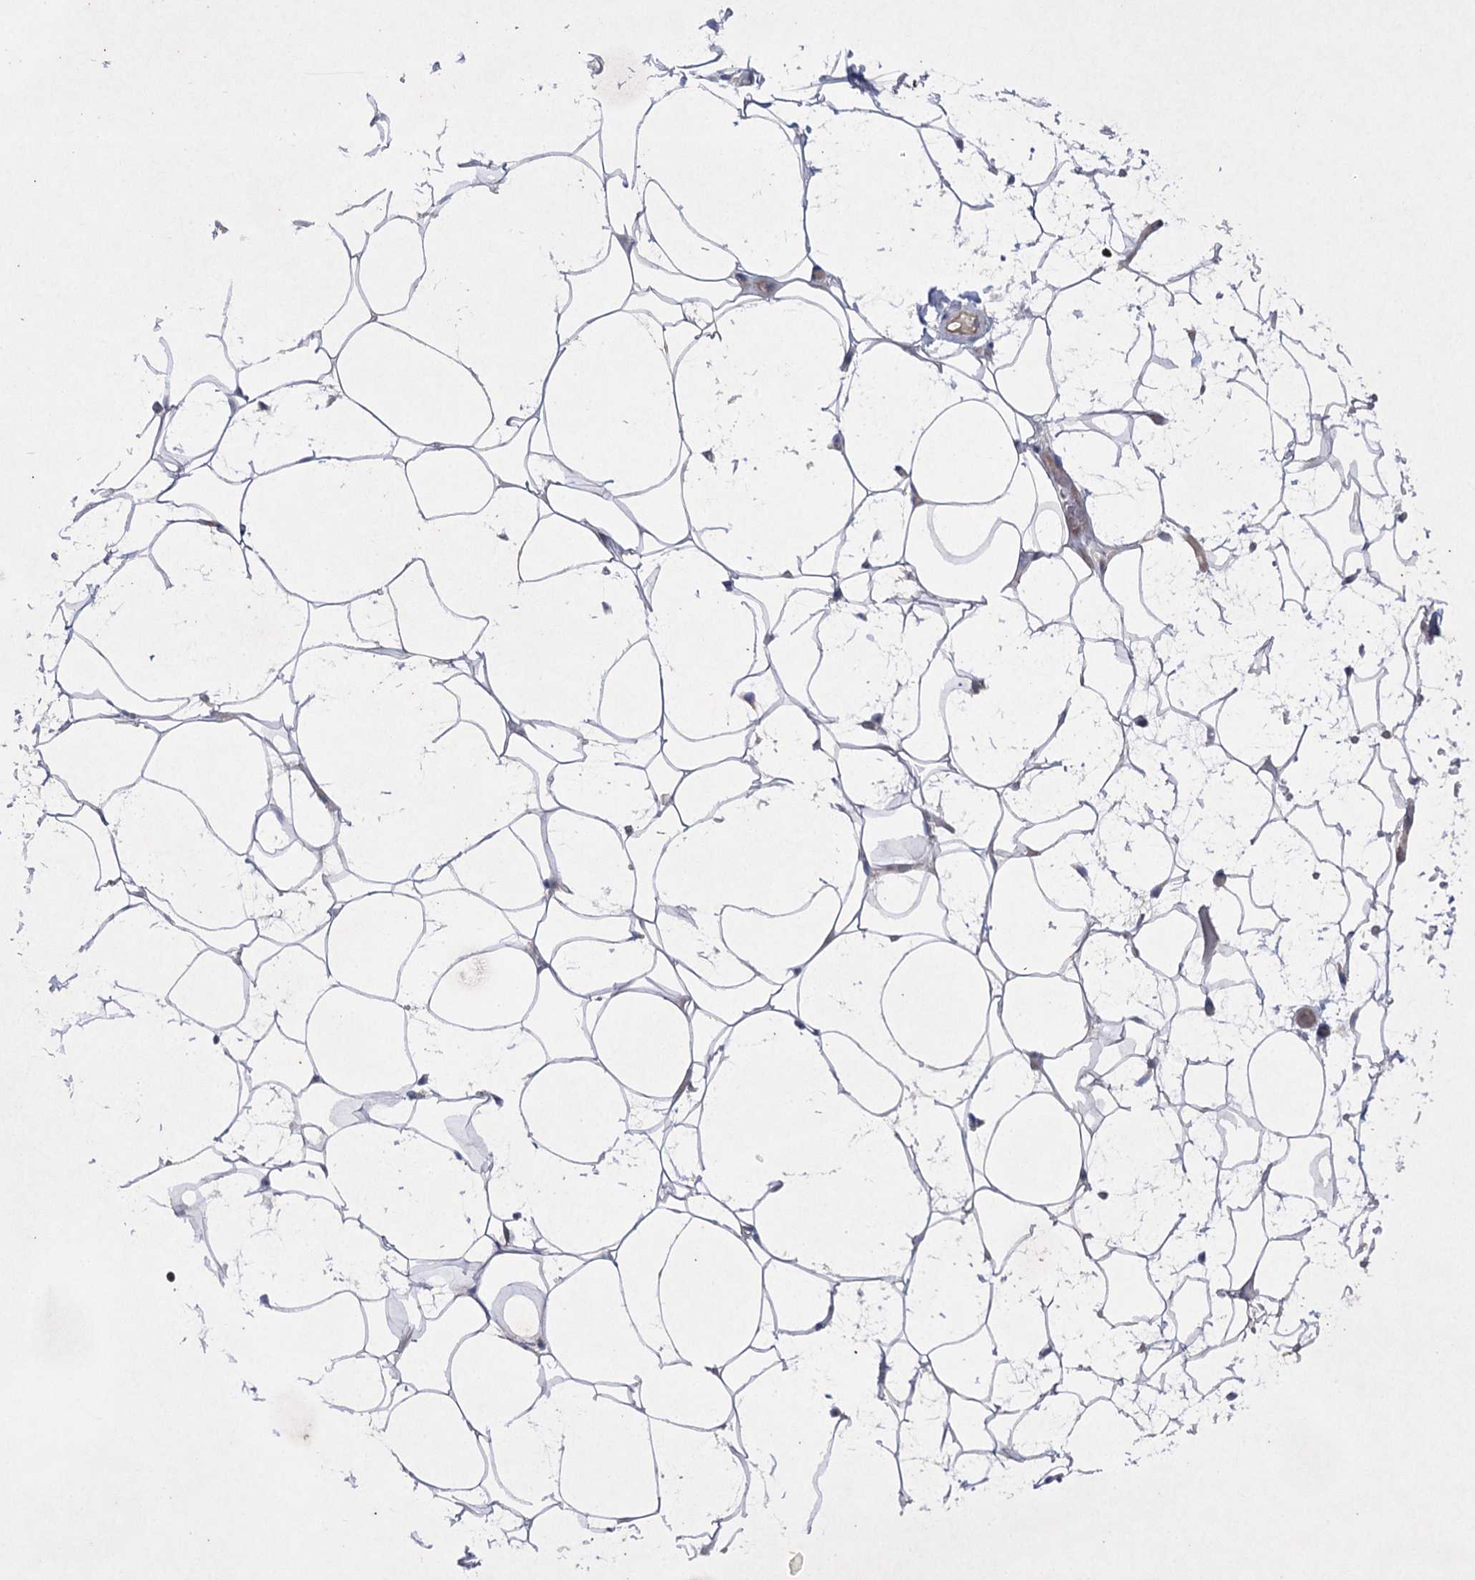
{"staining": {"intensity": "negative", "quantity": "none", "location": "none"}, "tissue": "adipose tissue", "cell_type": "Adipocytes", "image_type": "normal", "snomed": [{"axis": "morphology", "description": "Normal tissue, NOS"}, {"axis": "topography", "description": "Breast"}], "caption": "IHC photomicrograph of unremarkable human adipose tissue stained for a protein (brown), which shows no expression in adipocytes.", "gene": "BCR", "patient": {"sex": "female", "age": 26}}